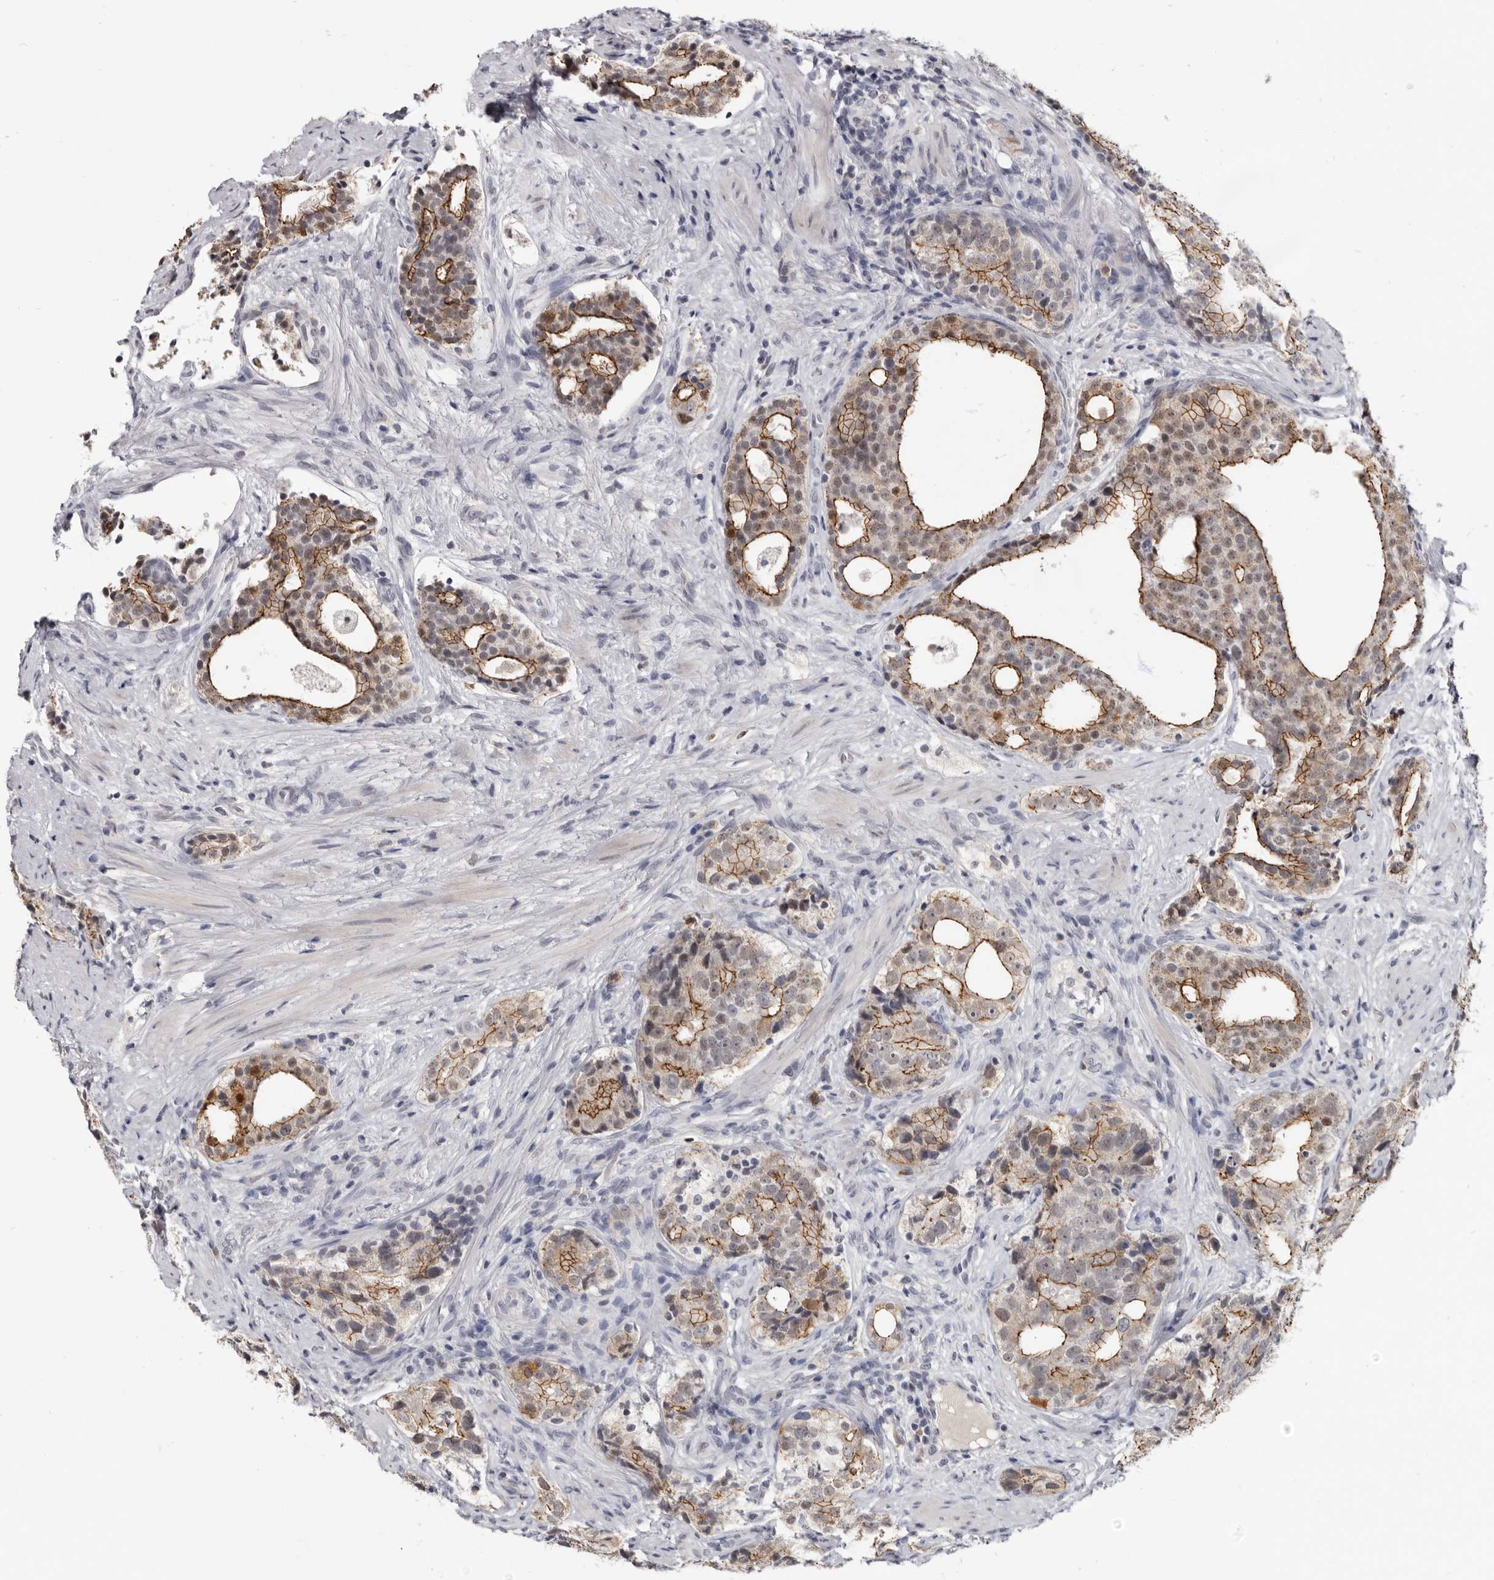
{"staining": {"intensity": "moderate", "quantity": ">75%", "location": "cytoplasmic/membranous,nuclear"}, "tissue": "prostate cancer", "cell_type": "Tumor cells", "image_type": "cancer", "snomed": [{"axis": "morphology", "description": "Adenocarcinoma, High grade"}, {"axis": "topography", "description": "Prostate"}], "caption": "Tumor cells show medium levels of moderate cytoplasmic/membranous and nuclear expression in about >75% of cells in prostate cancer (high-grade adenocarcinoma). The protein of interest is shown in brown color, while the nuclei are stained blue.", "gene": "CGN", "patient": {"sex": "male", "age": 56}}